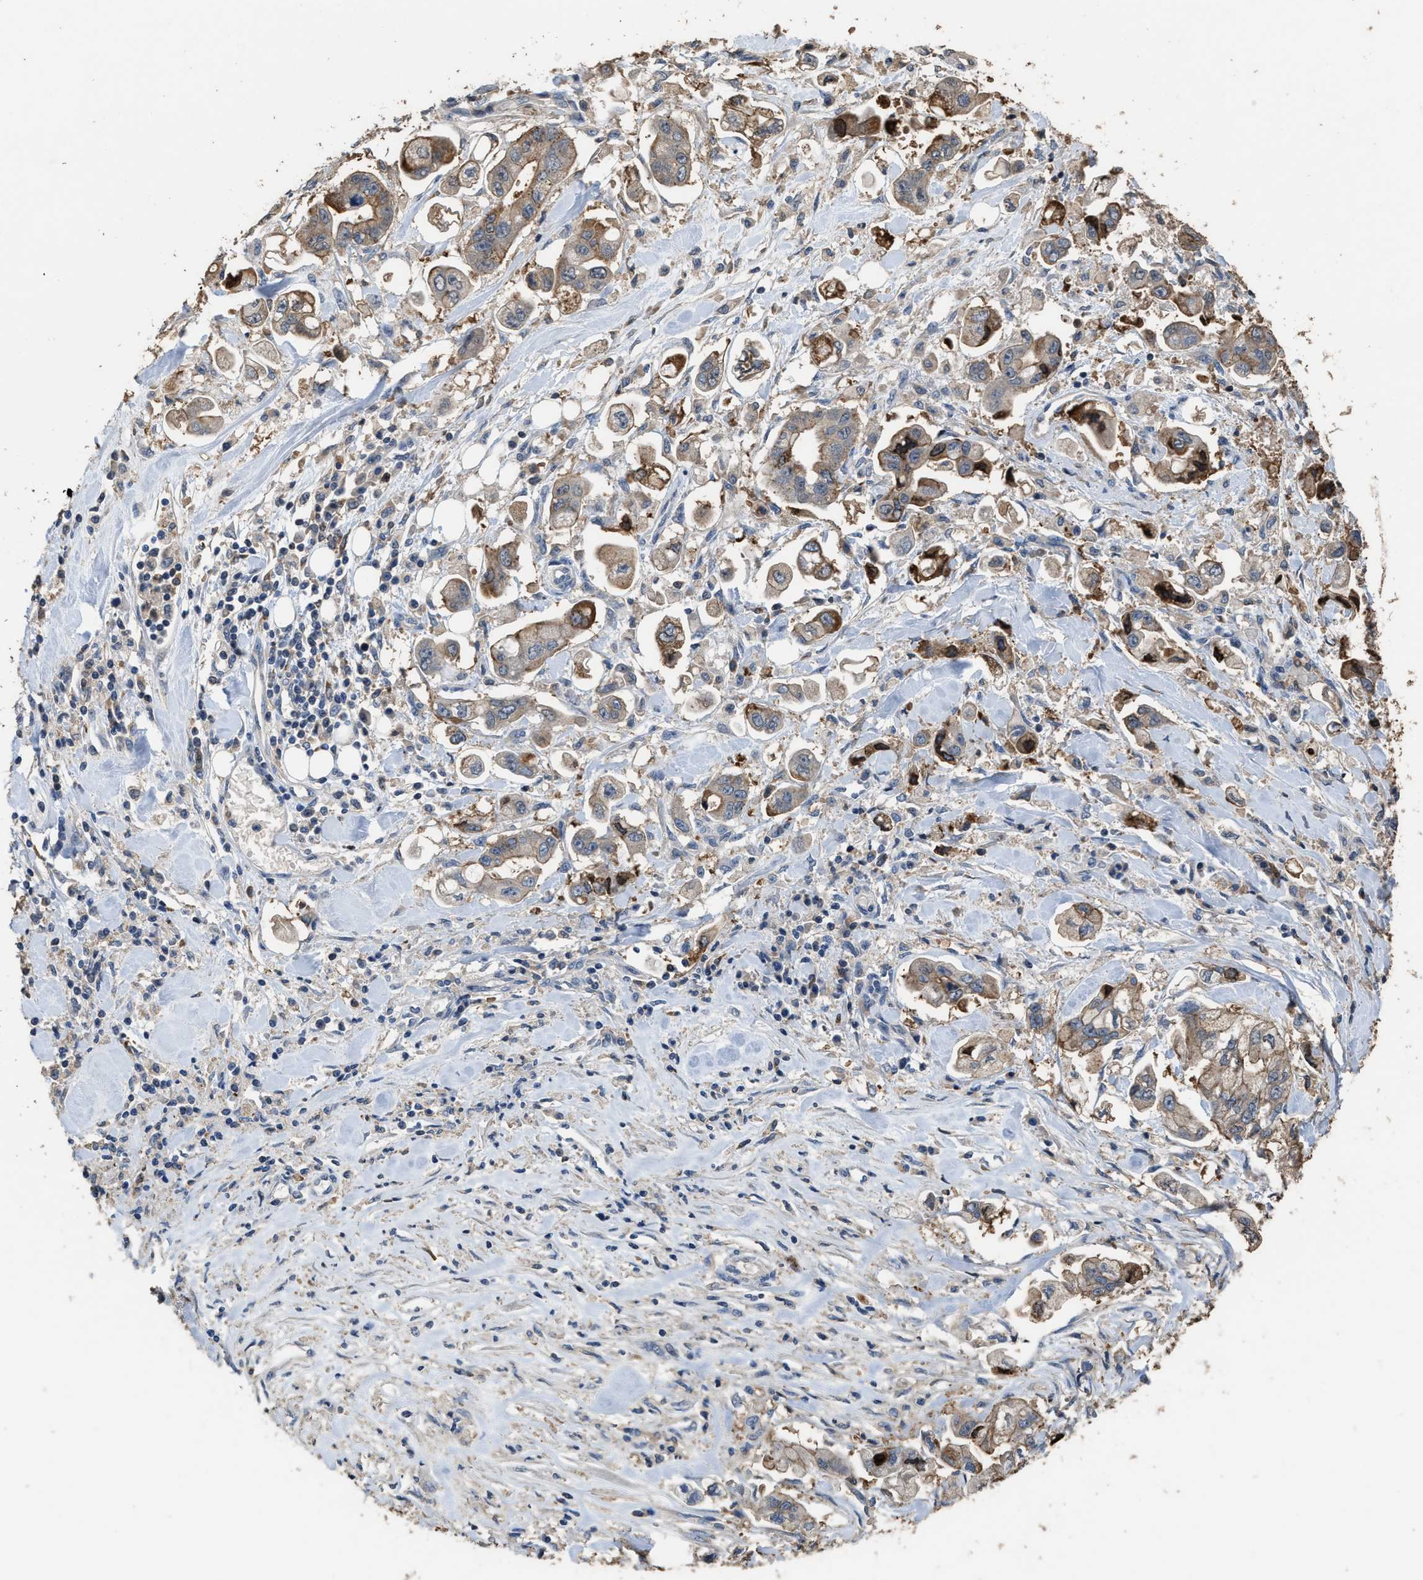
{"staining": {"intensity": "weak", "quantity": ">75%", "location": "cytoplasmic/membranous"}, "tissue": "stomach cancer", "cell_type": "Tumor cells", "image_type": "cancer", "snomed": [{"axis": "morphology", "description": "Normal tissue, NOS"}, {"axis": "morphology", "description": "Adenocarcinoma, NOS"}, {"axis": "topography", "description": "Stomach"}], "caption": "High-power microscopy captured an IHC photomicrograph of stomach cancer (adenocarcinoma), revealing weak cytoplasmic/membranous expression in approximately >75% of tumor cells.", "gene": "TDRKH", "patient": {"sex": "male", "age": 62}}